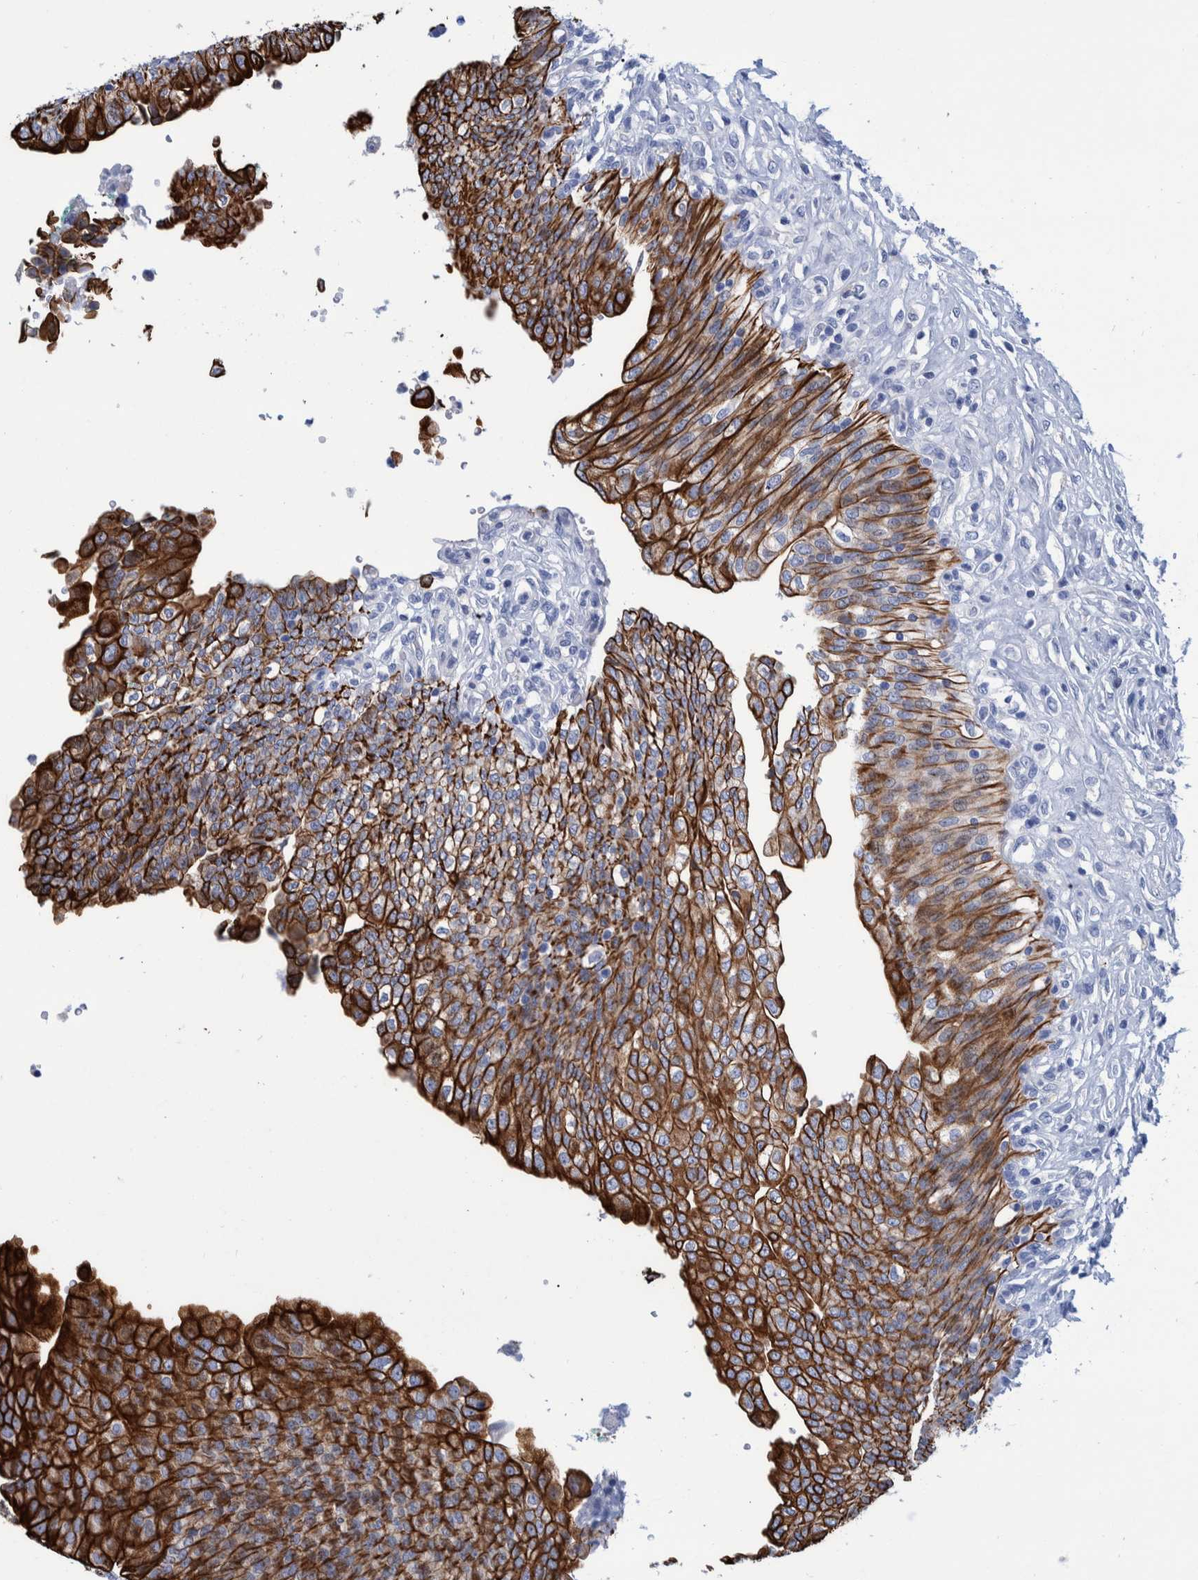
{"staining": {"intensity": "strong", "quantity": ">75%", "location": "cytoplasmic/membranous"}, "tissue": "urinary bladder", "cell_type": "Urothelial cells", "image_type": "normal", "snomed": [{"axis": "morphology", "description": "Urothelial carcinoma, High grade"}, {"axis": "topography", "description": "Urinary bladder"}], "caption": "Urinary bladder stained for a protein reveals strong cytoplasmic/membranous positivity in urothelial cells. (Stains: DAB in brown, nuclei in blue, Microscopy: brightfield microscopy at high magnification).", "gene": "MKS1", "patient": {"sex": "male", "age": 46}}